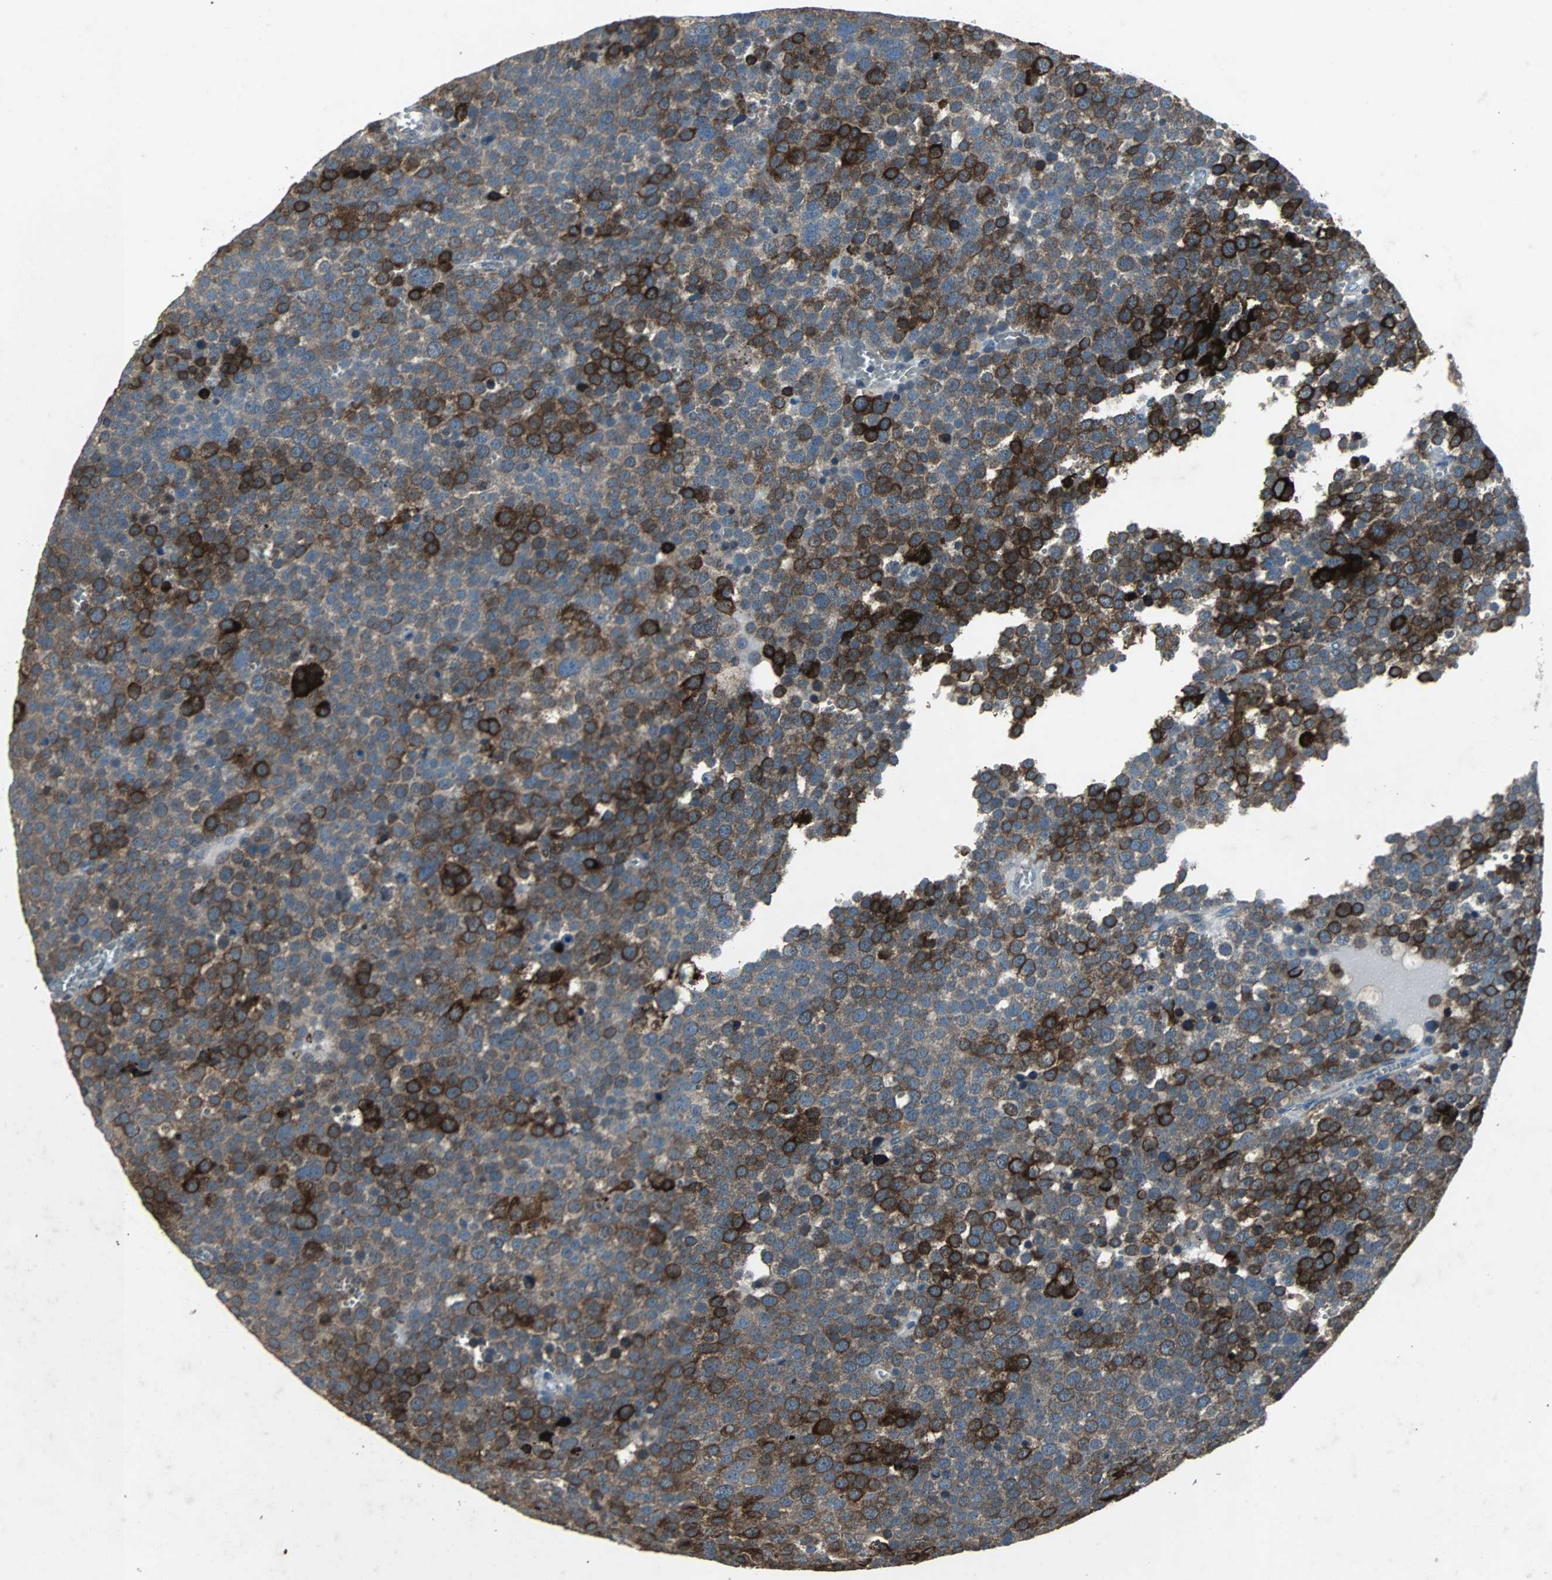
{"staining": {"intensity": "strong", "quantity": "25%-75%", "location": "cytoplasmic/membranous"}, "tissue": "testis cancer", "cell_type": "Tumor cells", "image_type": "cancer", "snomed": [{"axis": "morphology", "description": "Seminoma, NOS"}, {"axis": "topography", "description": "Testis"}], "caption": "The immunohistochemical stain shows strong cytoplasmic/membranous expression in tumor cells of testis seminoma tissue.", "gene": "SOS1", "patient": {"sex": "male", "age": 71}}